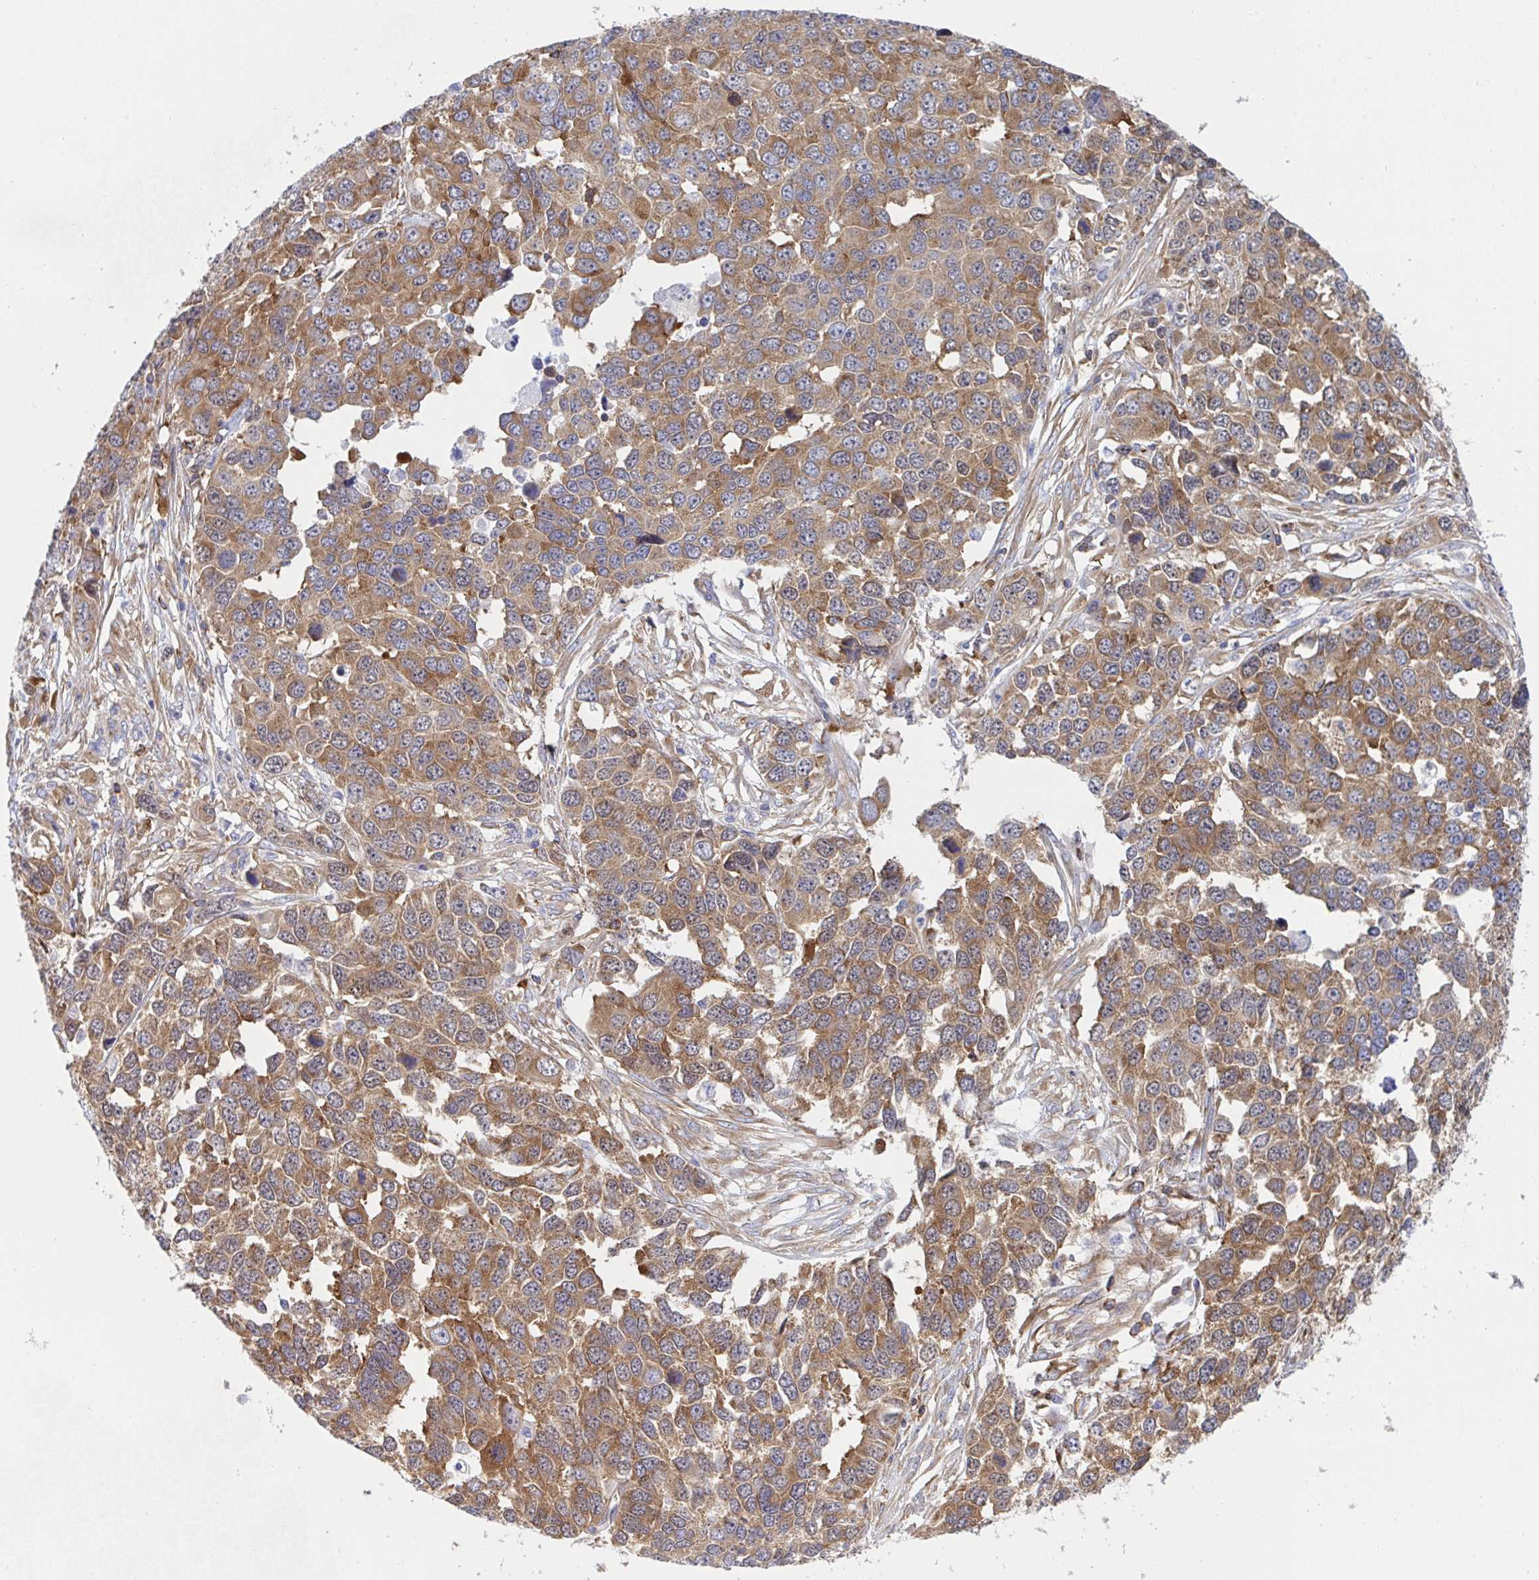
{"staining": {"intensity": "moderate", "quantity": ">75%", "location": "cytoplasmic/membranous"}, "tissue": "ovarian cancer", "cell_type": "Tumor cells", "image_type": "cancer", "snomed": [{"axis": "morphology", "description": "Cystadenocarcinoma, serous, NOS"}, {"axis": "topography", "description": "Ovary"}], "caption": "DAB (3,3'-diaminobenzidine) immunohistochemical staining of human ovarian cancer reveals moderate cytoplasmic/membranous protein staining in approximately >75% of tumor cells.", "gene": "WNK1", "patient": {"sex": "female", "age": 76}}